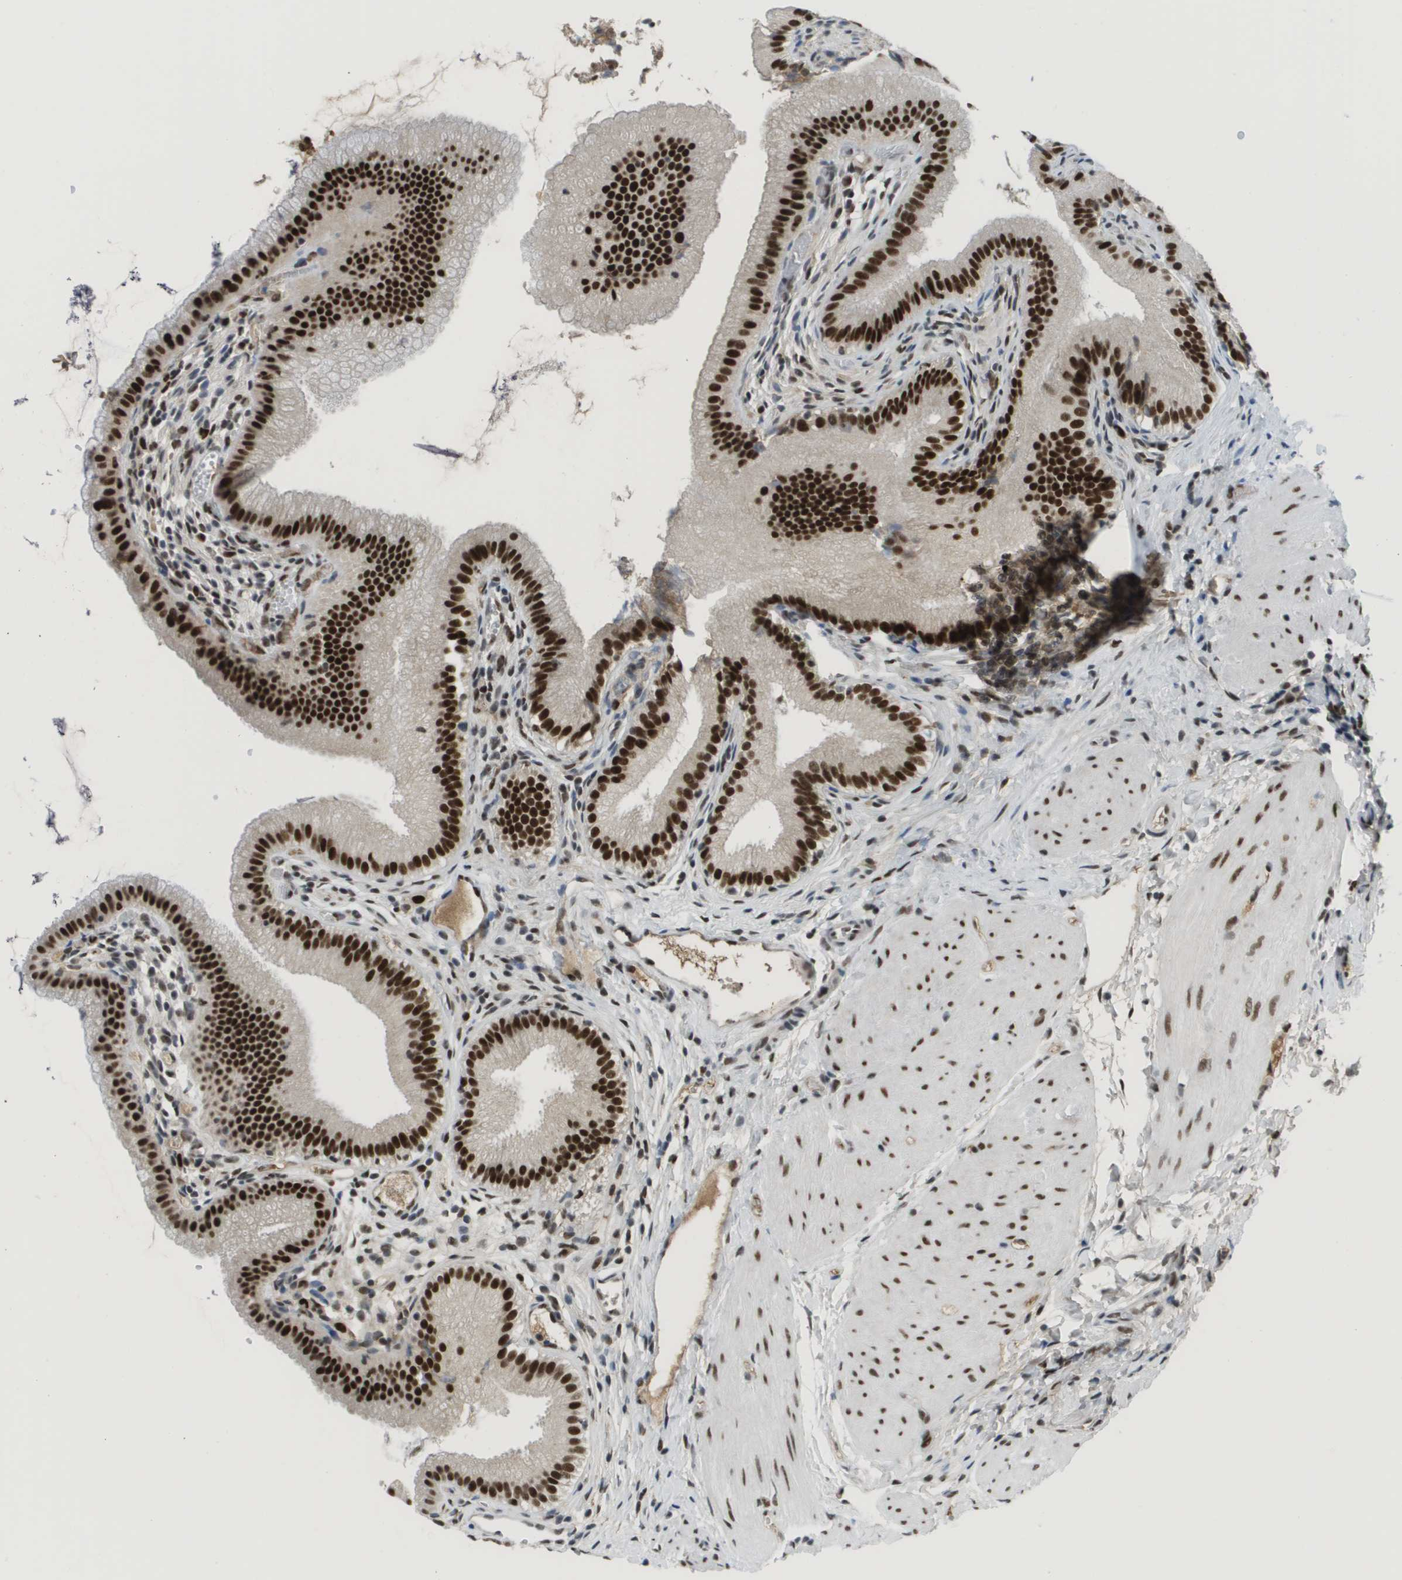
{"staining": {"intensity": "strong", "quantity": ">75%", "location": "nuclear"}, "tissue": "gallbladder", "cell_type": "Glandular cells", "image_type": "normal", "snomed": [{"axis": "morphology", "description": "Normal tissue, NOS"}, {"axis": "topography", "description": "Gallbladder"}], "caption": "DAB immunohistochemical staining of benign gallbladder displays strong nuclear protein positivity in about >75% of glandular cells.", "gene": "SMARCAD1", "patient": {"sex": "female", "age": 26}}